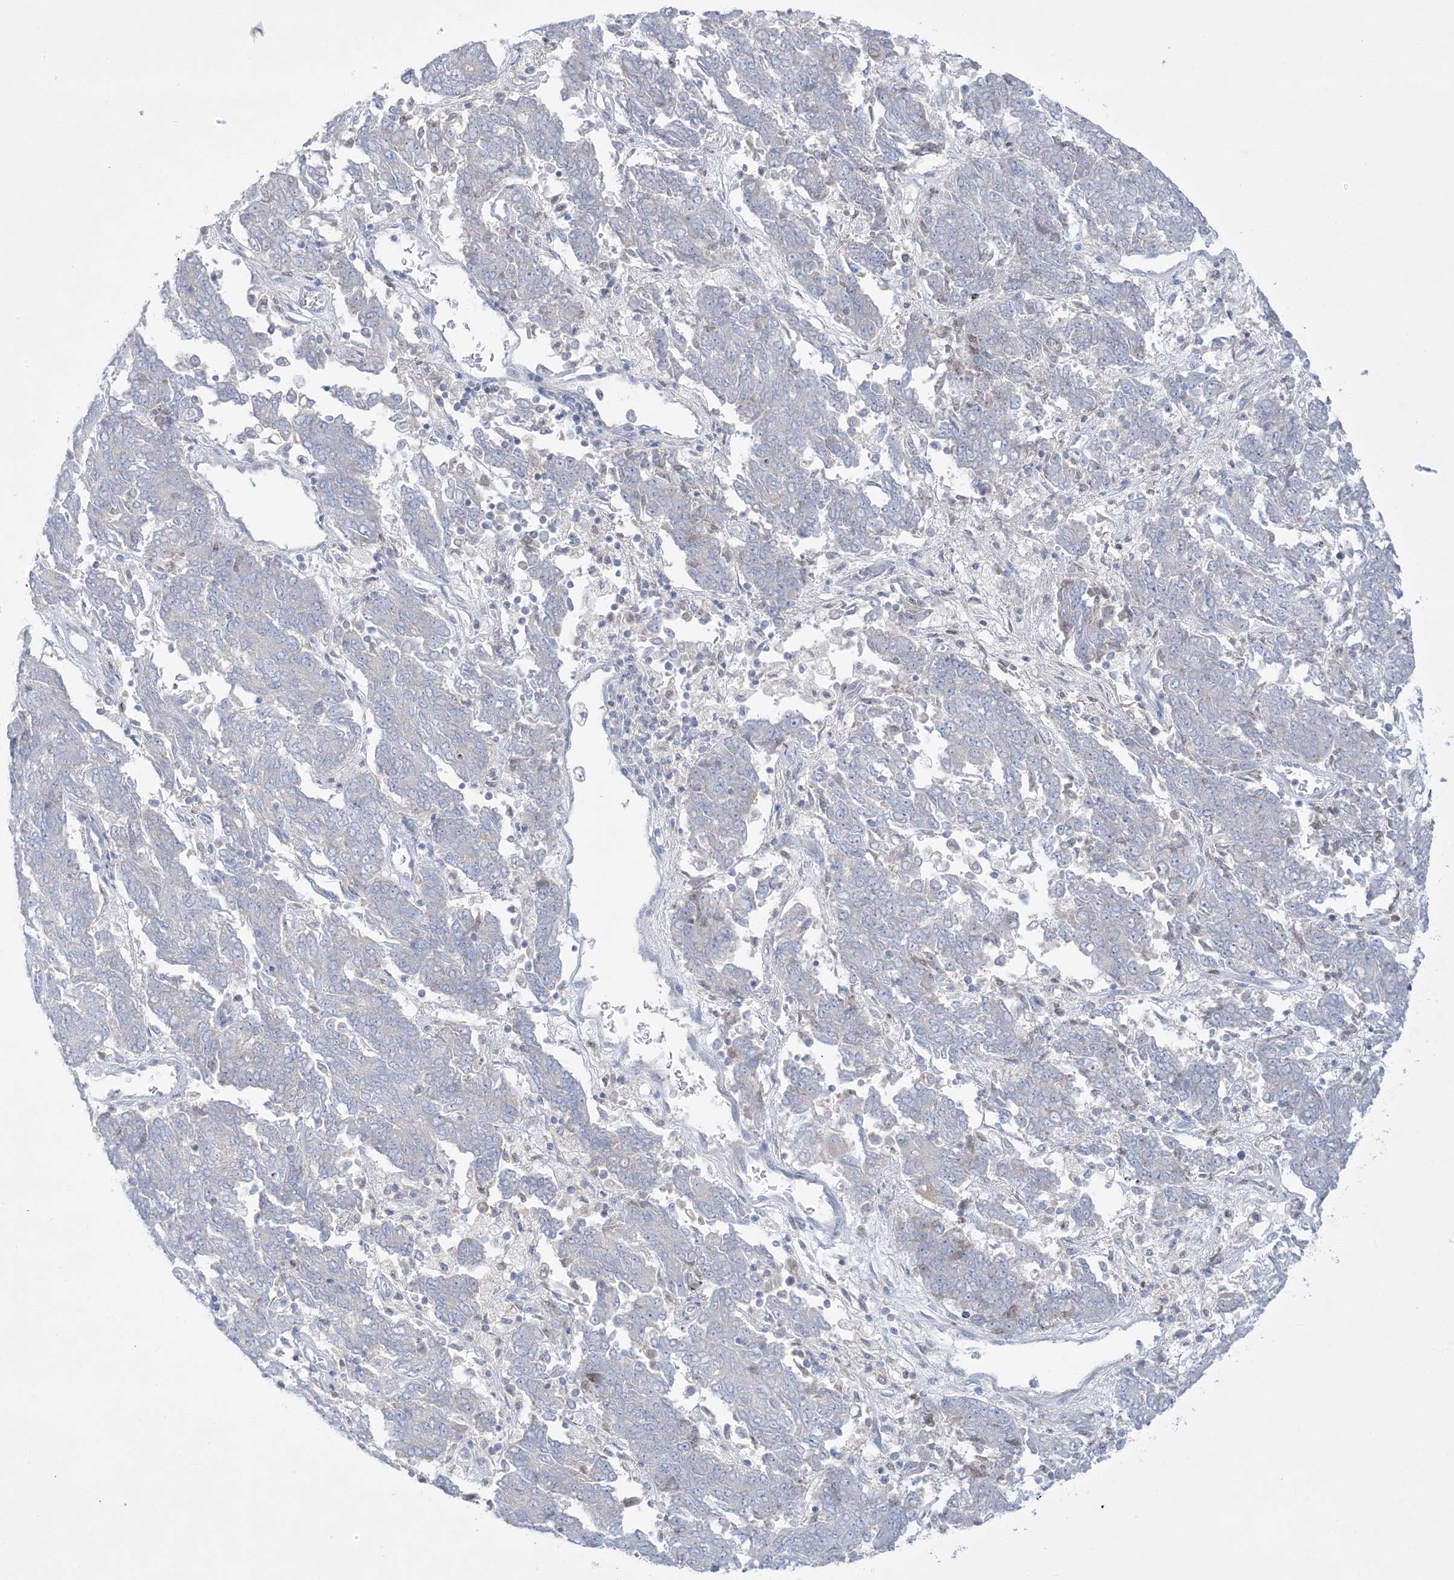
{"staining": {"intensity": "negative", "quantity": "none", "location": "none"}, "tissue": "endometrial cancer", "cell_type": "Tumor cells", "image_type": "cancer", "snomed": [{"axis": "morphology", "description": "Adenocarcinoma, NOS"}, {"axis": "topography", "description": "Endometrium"}], "caption": "Tumor cells are negative for brown protein staining in adenocarcinoma (endometrial). The staining was performed using DAB (3,3'-diaminobenzidine) to visualize the protein expression in brown, while the nuclei were stained in blue with hematoxylin (Magnification: 20x).", "gene": "FAM184A", "patient": {"sex": "female", "age": 80}}